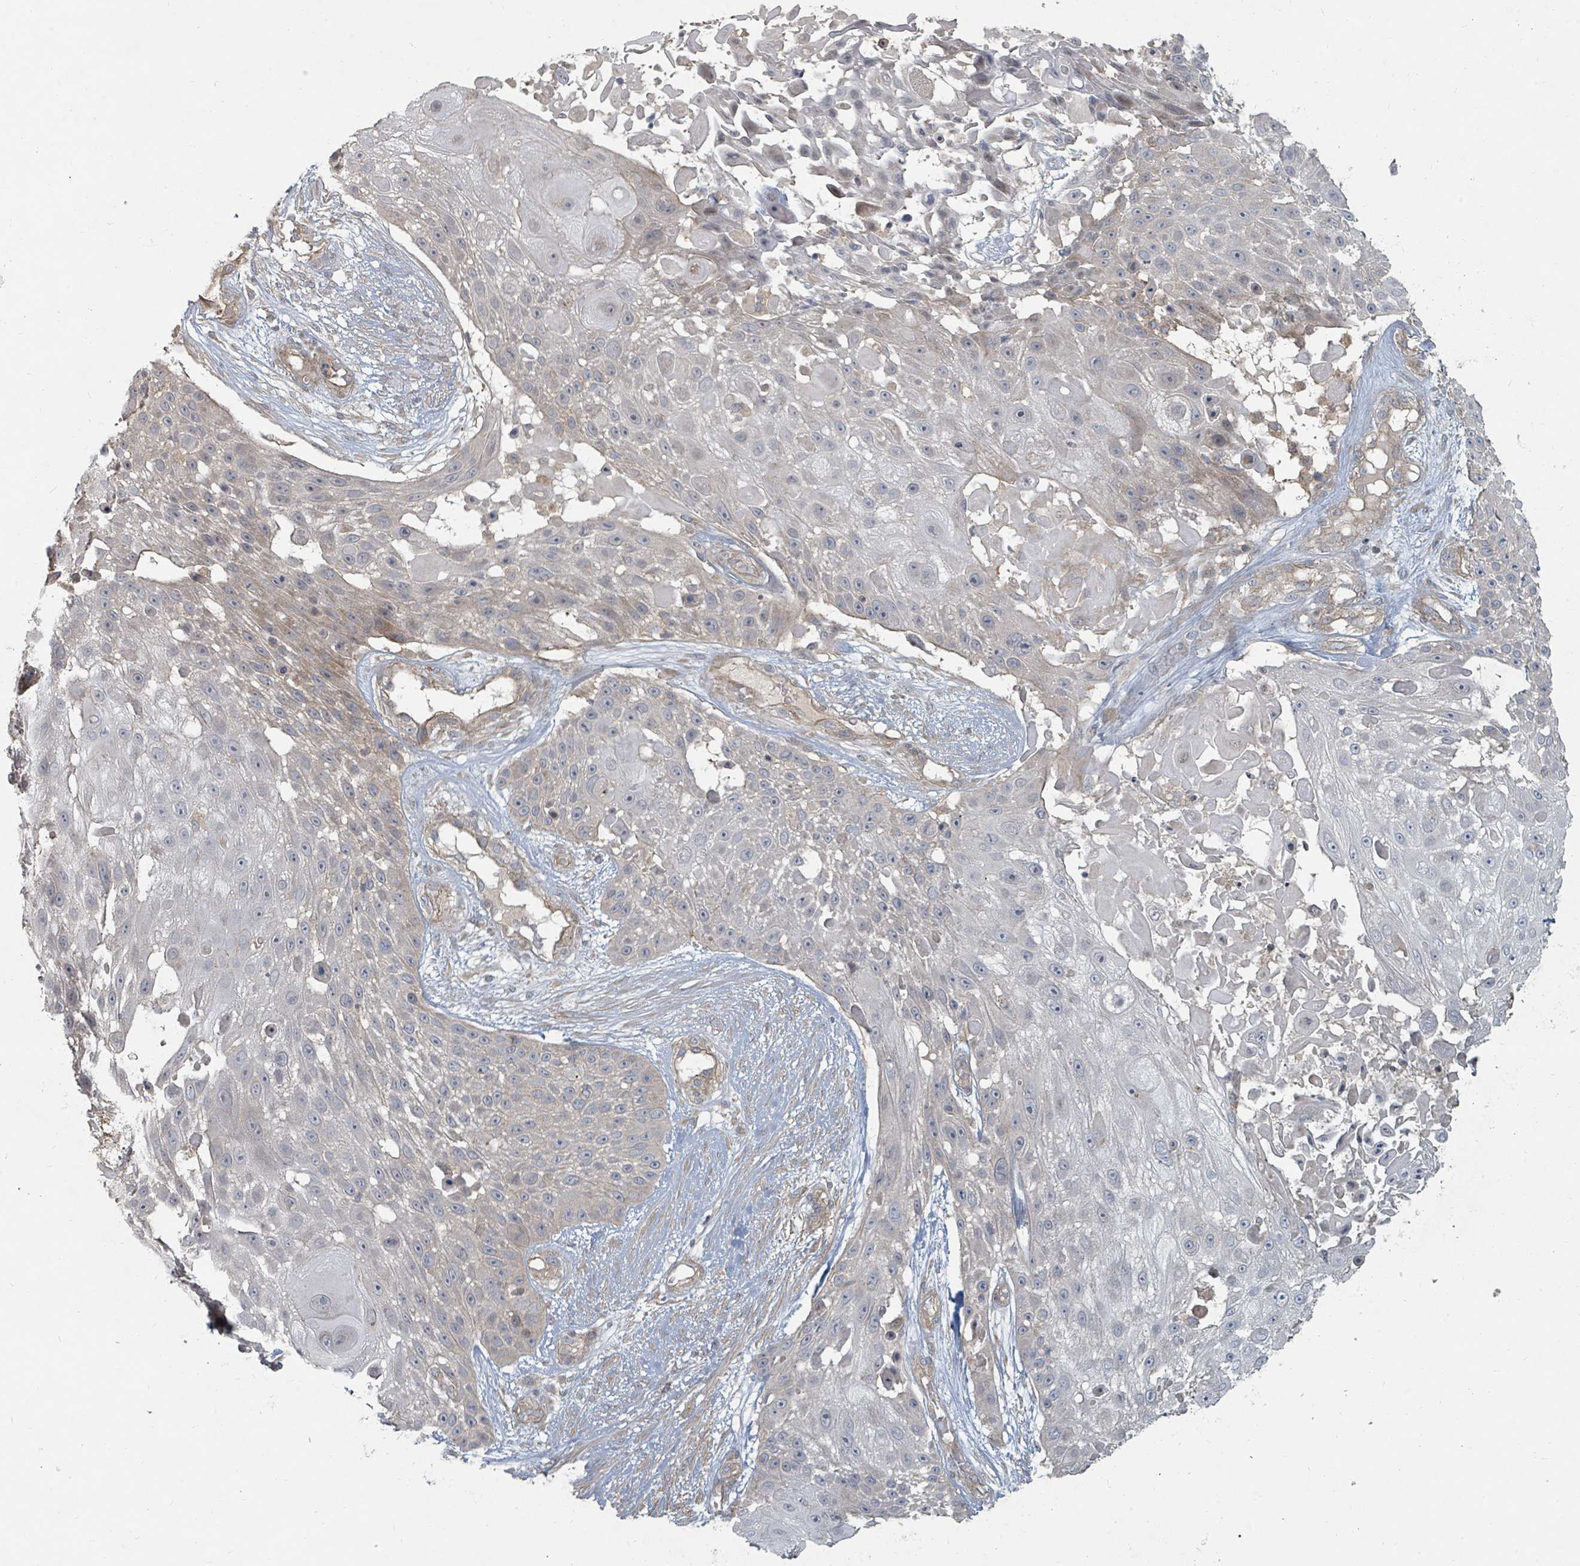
{"staining": {"intensity": "weak", "quantity": "<25%", "location": "cytoplasmic/membranous"}, "tissue": "skin cancer", "cell_type": "Tumor cells", "image_type": "cancer", "snomed": [{"axis": "morphology", "description": "Squamous cell carcinoma, NOS"}, {"axis": "topography", "description": "Skin"}], "caption": "DAB (3,3'-diaminobenzidine) immunohistochemical staining of squamous cell carcinoma (skin) shows no significant expression in tumor cells.", "gene": "ARGFX", "patient": {"sex": "female", "age": 86}}